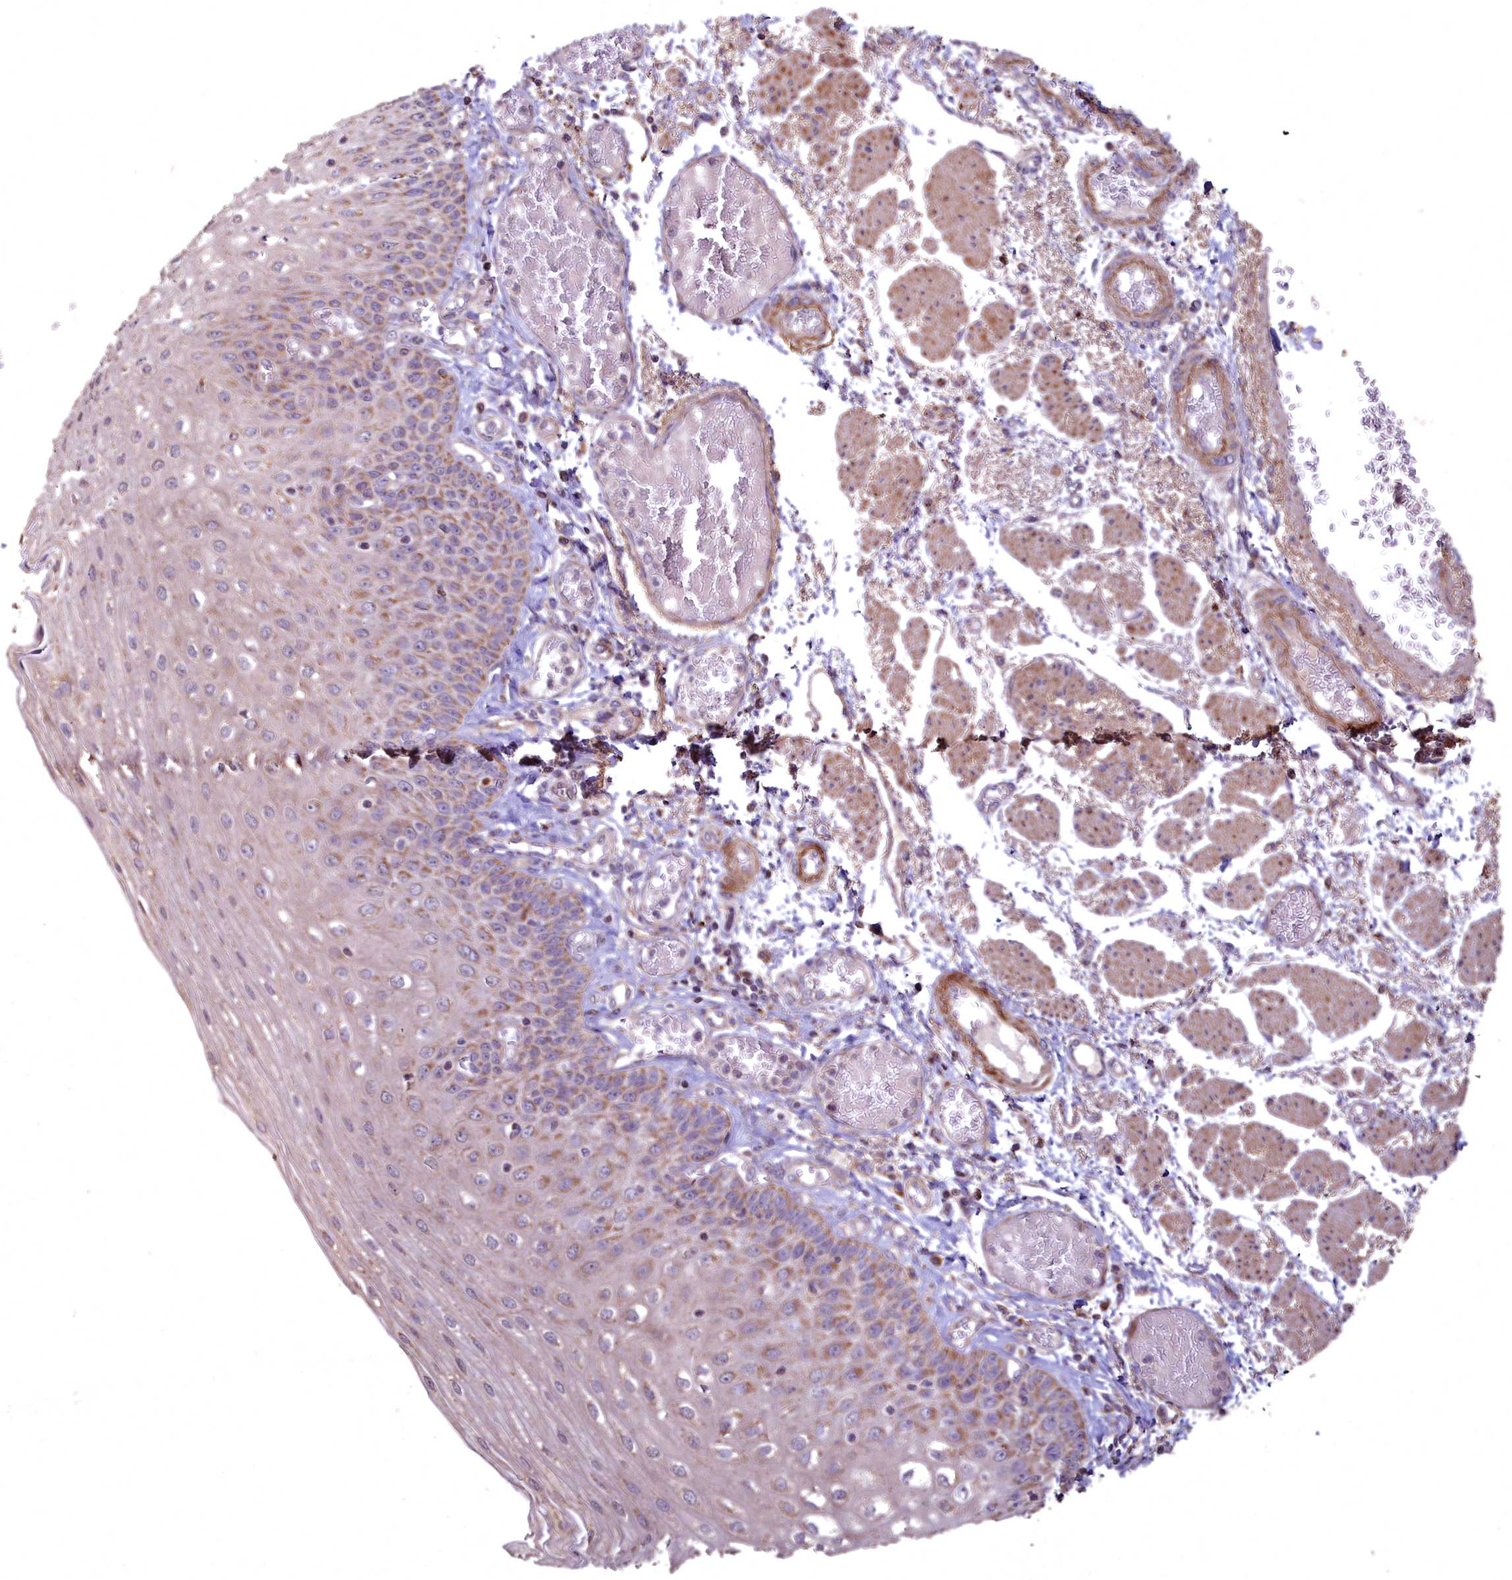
{"staining": {"intensity": "moderate", "quantity": ">75%", "location": "cytoplasmic/membranous"}, "tissue": "esophagus", "cell_type": "Squamous epithelial cells", "image_type": "normal", "snomed": [{"axis": "morphology", "description": "Normal tissue, NOS"}, {"axis": "topography", "description": "Esophagus"}], "caption": "Moderate cytoplasmic/membranous positivity is identified in approximately >75% of squamous epithelial cells in benign esophagus. (Brightfield microscopy of DAB IHC at high magnification).", "gene": "COX11", "patient": {"sex": "male", "age": 81}}